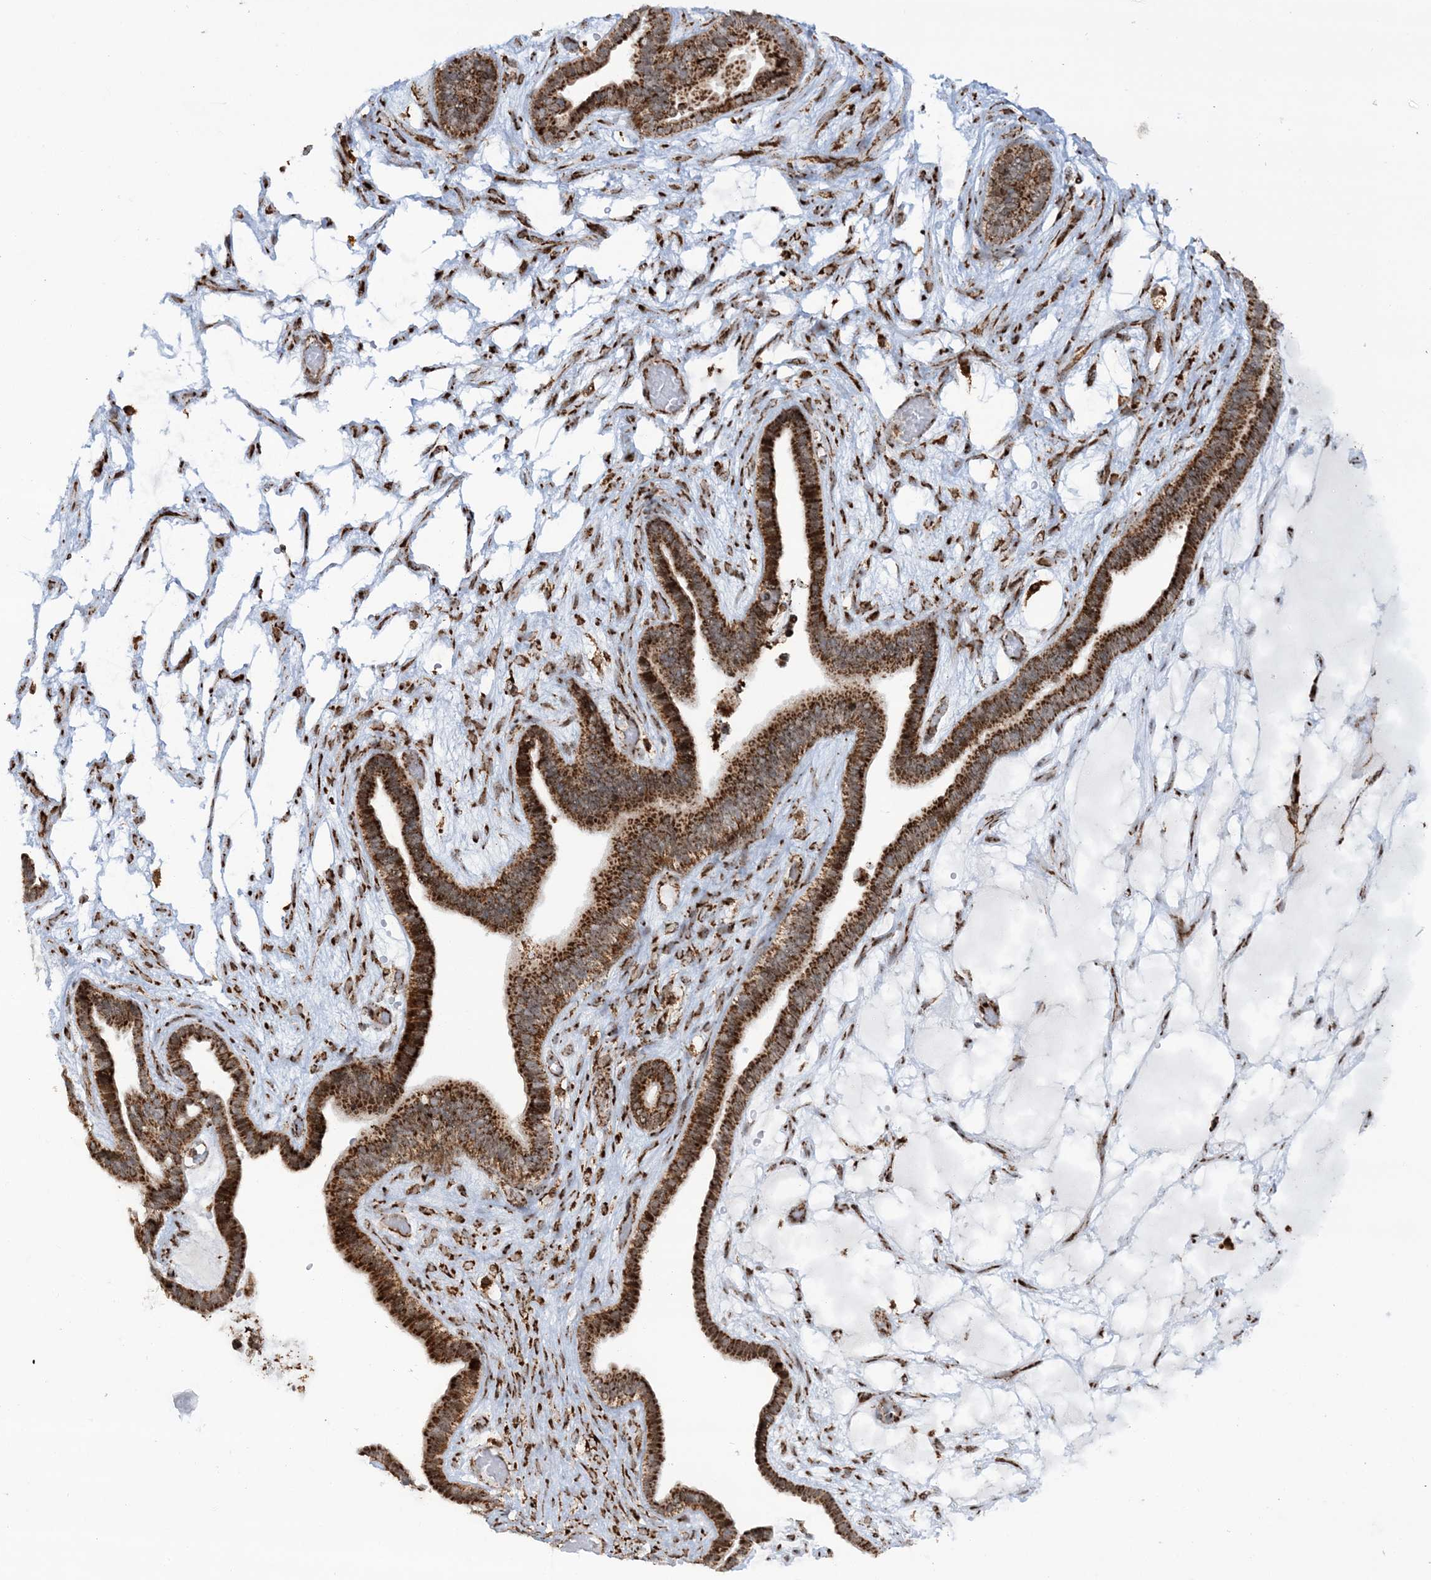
{"staining": {"intensity": "strong", "quantity": ">75%", "location": "cytoplasmic/membranous"}, "tissue": "ovarian cancer", "cell_type": "Tumor cells", "image_type": "cancer", "snomed": [{"axis": "morphology", "description": "Cystadenocarcinoma, serous, NOS"}, {"axis": "topography", "description": "Ovary"}], "caption": "Tumor cells show strong cytoplasmic/membranous expression in about >75% of cells in serous cystadenocarcinoma (ovarian). Ihc stains the protein of interest in brown and the nuclei are stained blue.", "gene": "CRY2", "patient": {"sex": "female", "age": 56}}